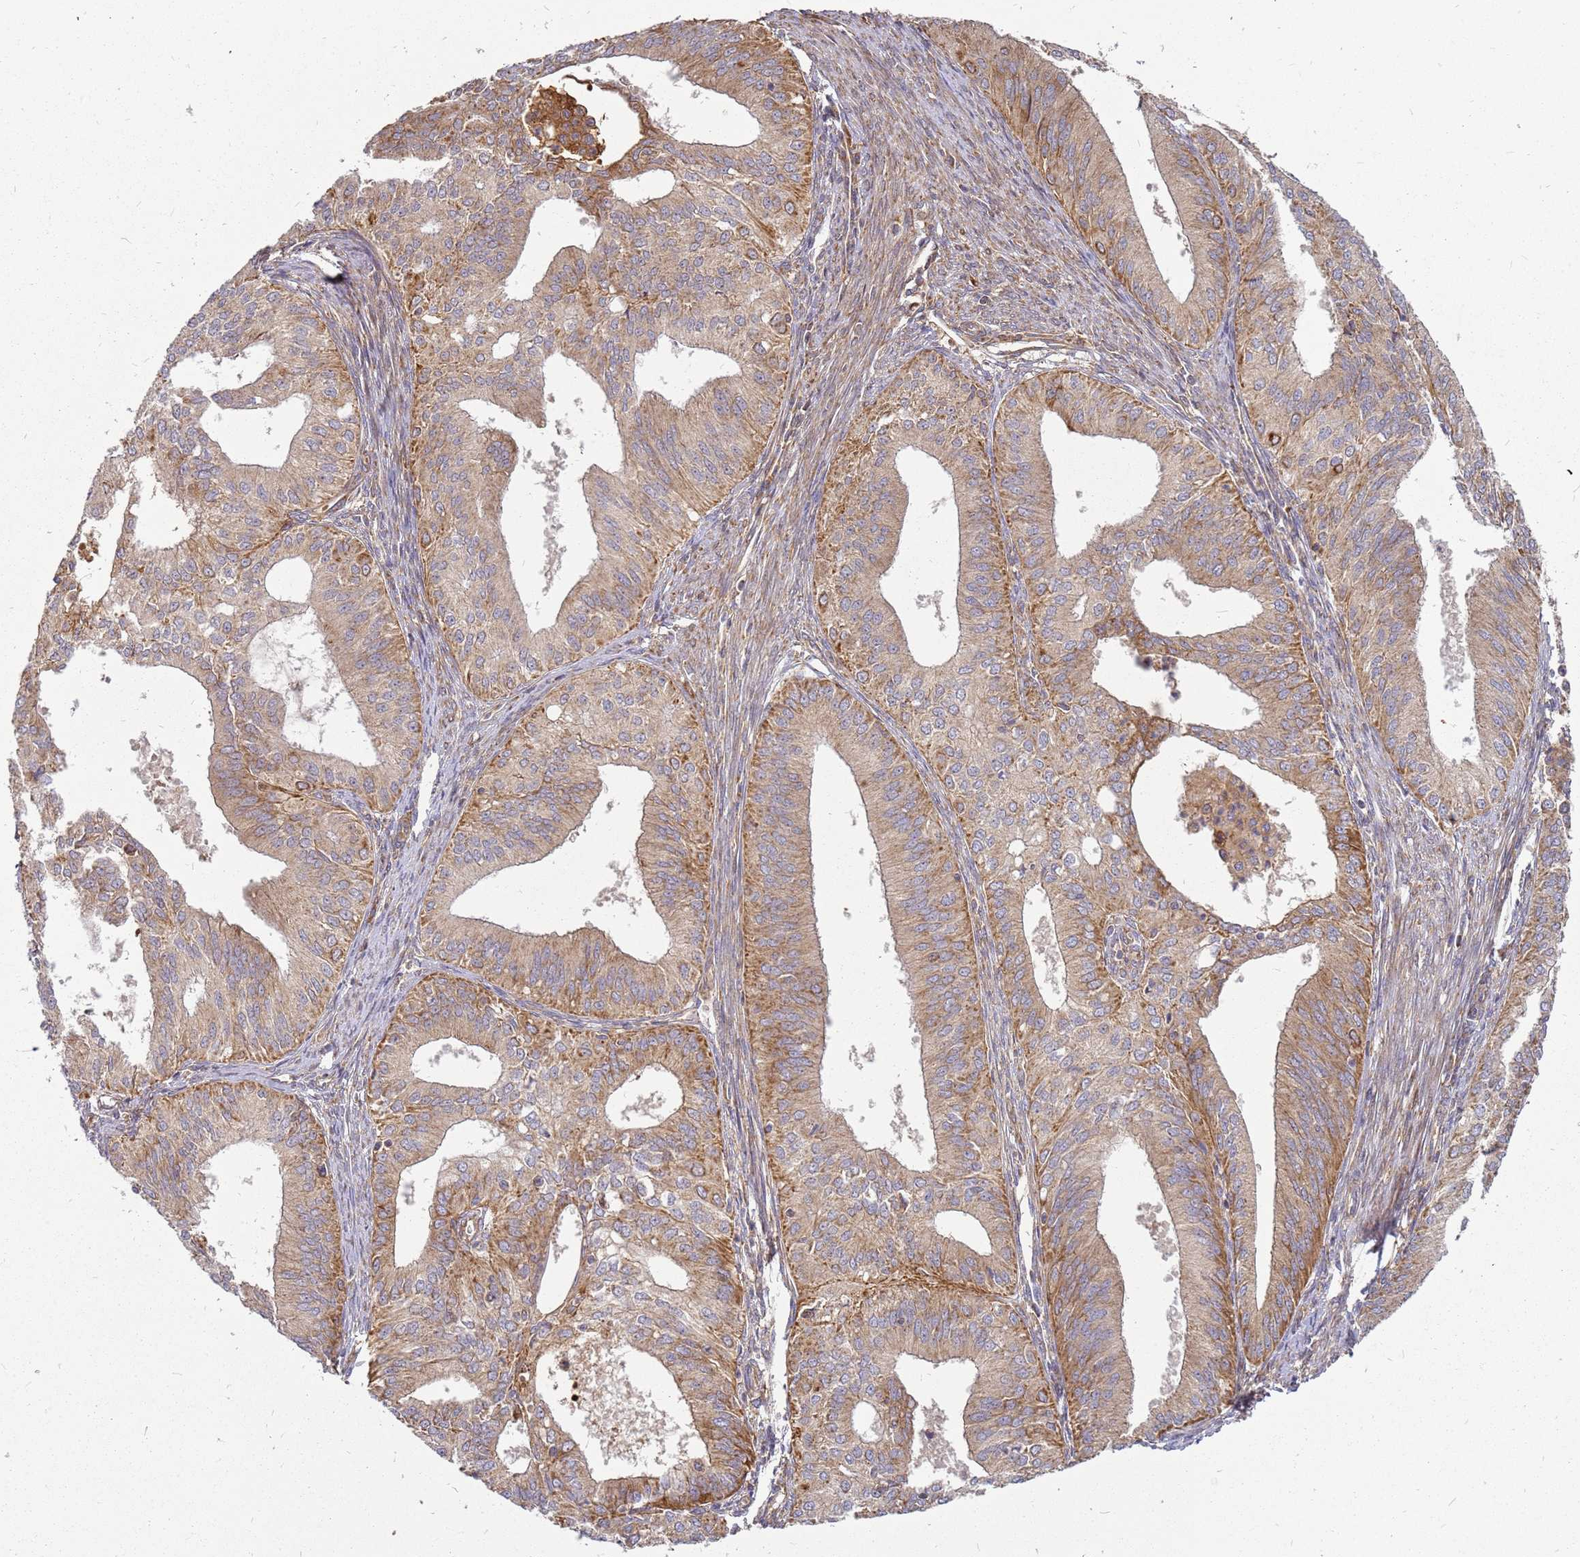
{"staining": {"intensity": "moderate", "quantity": ">75%", "location": "cytoplasmic/membranous"}, "tissue": "endometrial cancer", "cell_type": "Tumor cells", "image_type": "cancer", "snomed": [{"axis": "morphology", "description": "Adenocarcinoma, NOS"}, {"axis": "topography", "description": "Endometrium"}], "caption": "Immunohistochemistry (IHC) micrograph of neoplastic tissue: human endometrial cancer stained using immunohistochemistry (IHC) displays medium levels of moderate protein expression localized specifically in the cytoplasmic/membranous of tumor cells, appearing as a cytoplasmic/membranous brown color.", "gene": "CCDC159", "patient": {"sex": "female", "age": 50}}